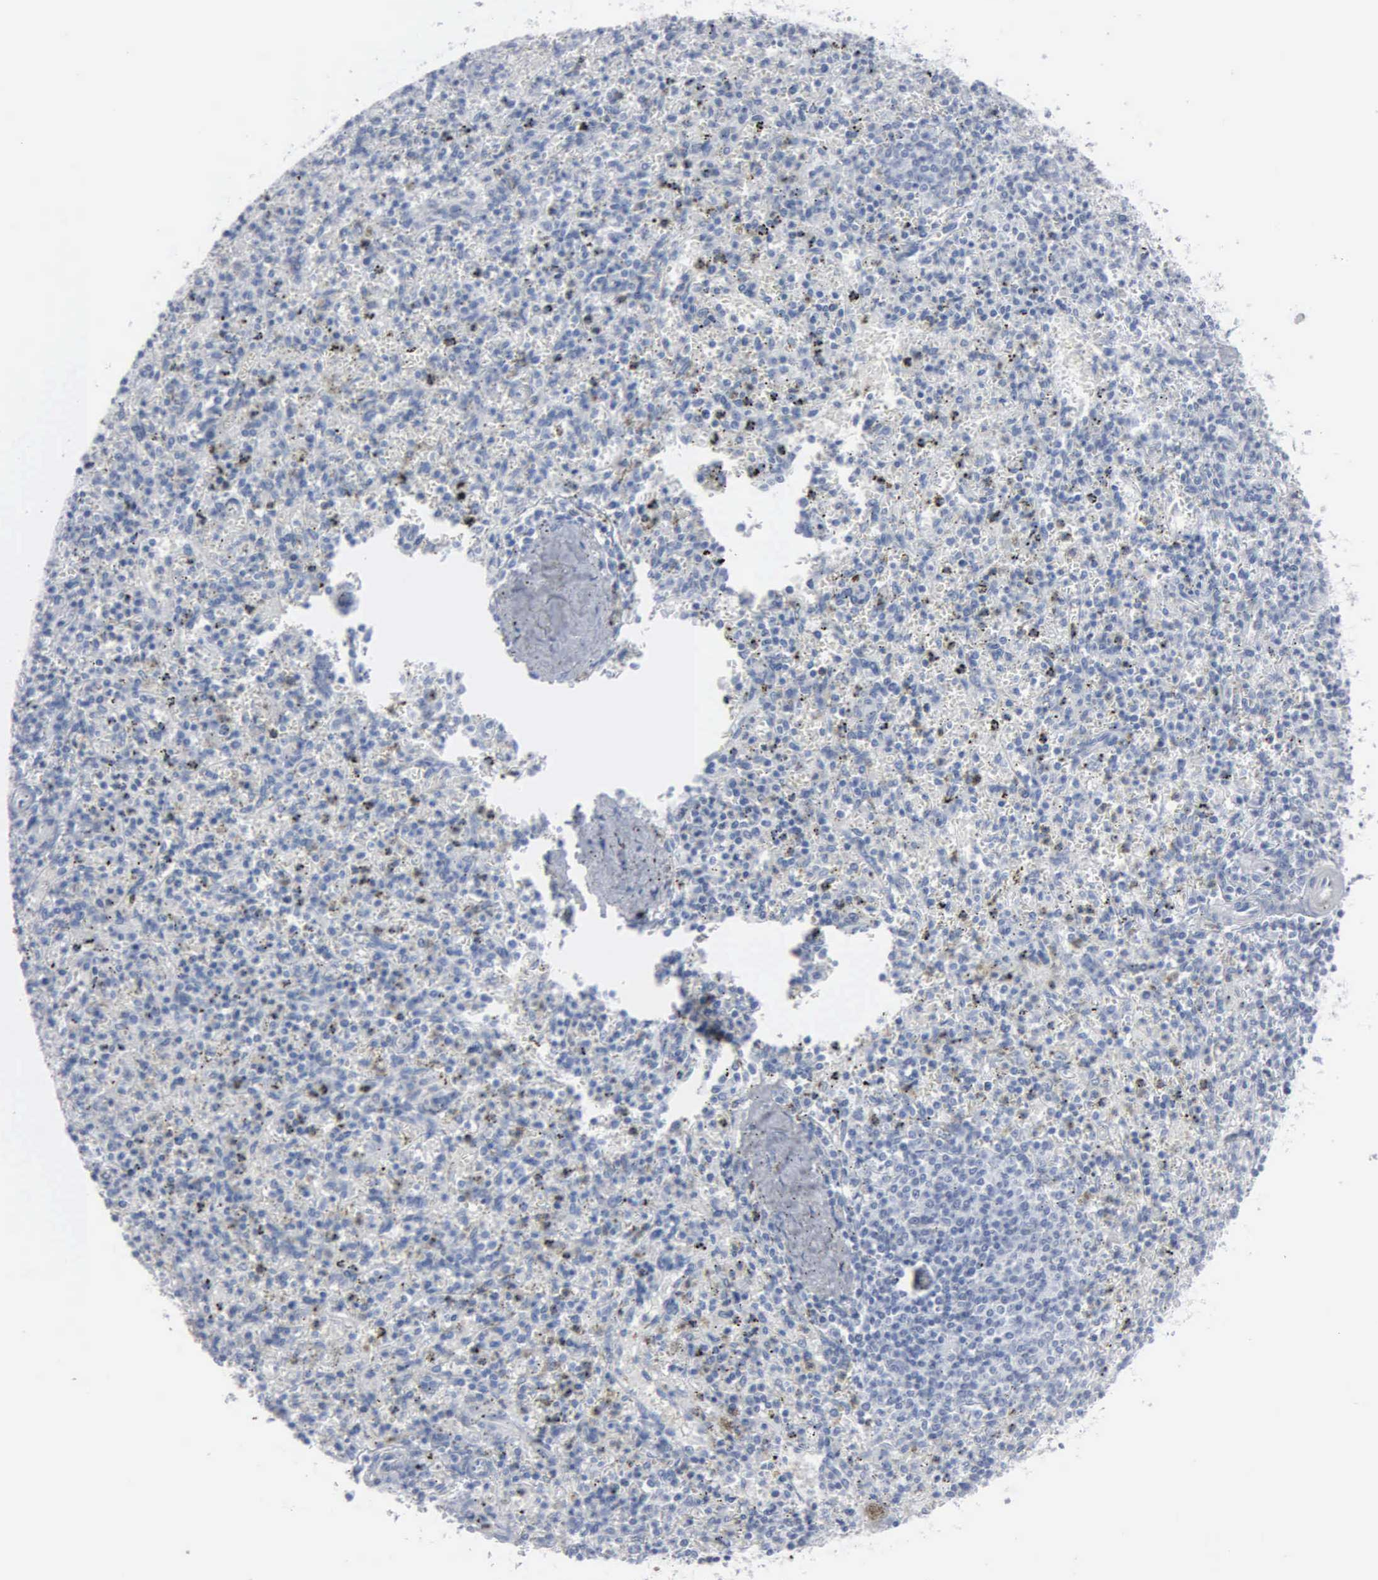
{"staining": {"intensity": "negative", "quantity": "none", "location": "none"}, "tissue": "spleen", "cell_type": "Cells in red pulp", "image_type": "normal", "snomed": [{"axis": "morphology", "description": "Normal tissue, NOS"}, {"axis": "topography", "description": "Spleen"}], "caption": "This is a histopathology image of immunohistochemistry staining of normal spleen, which shows no staining in cells in red pulp. (DAB immunohistochemistry visualized using brightfield microscopy, high magnification).", "gene": "DMD", "patient": {"sex": "male", "age": 72}}